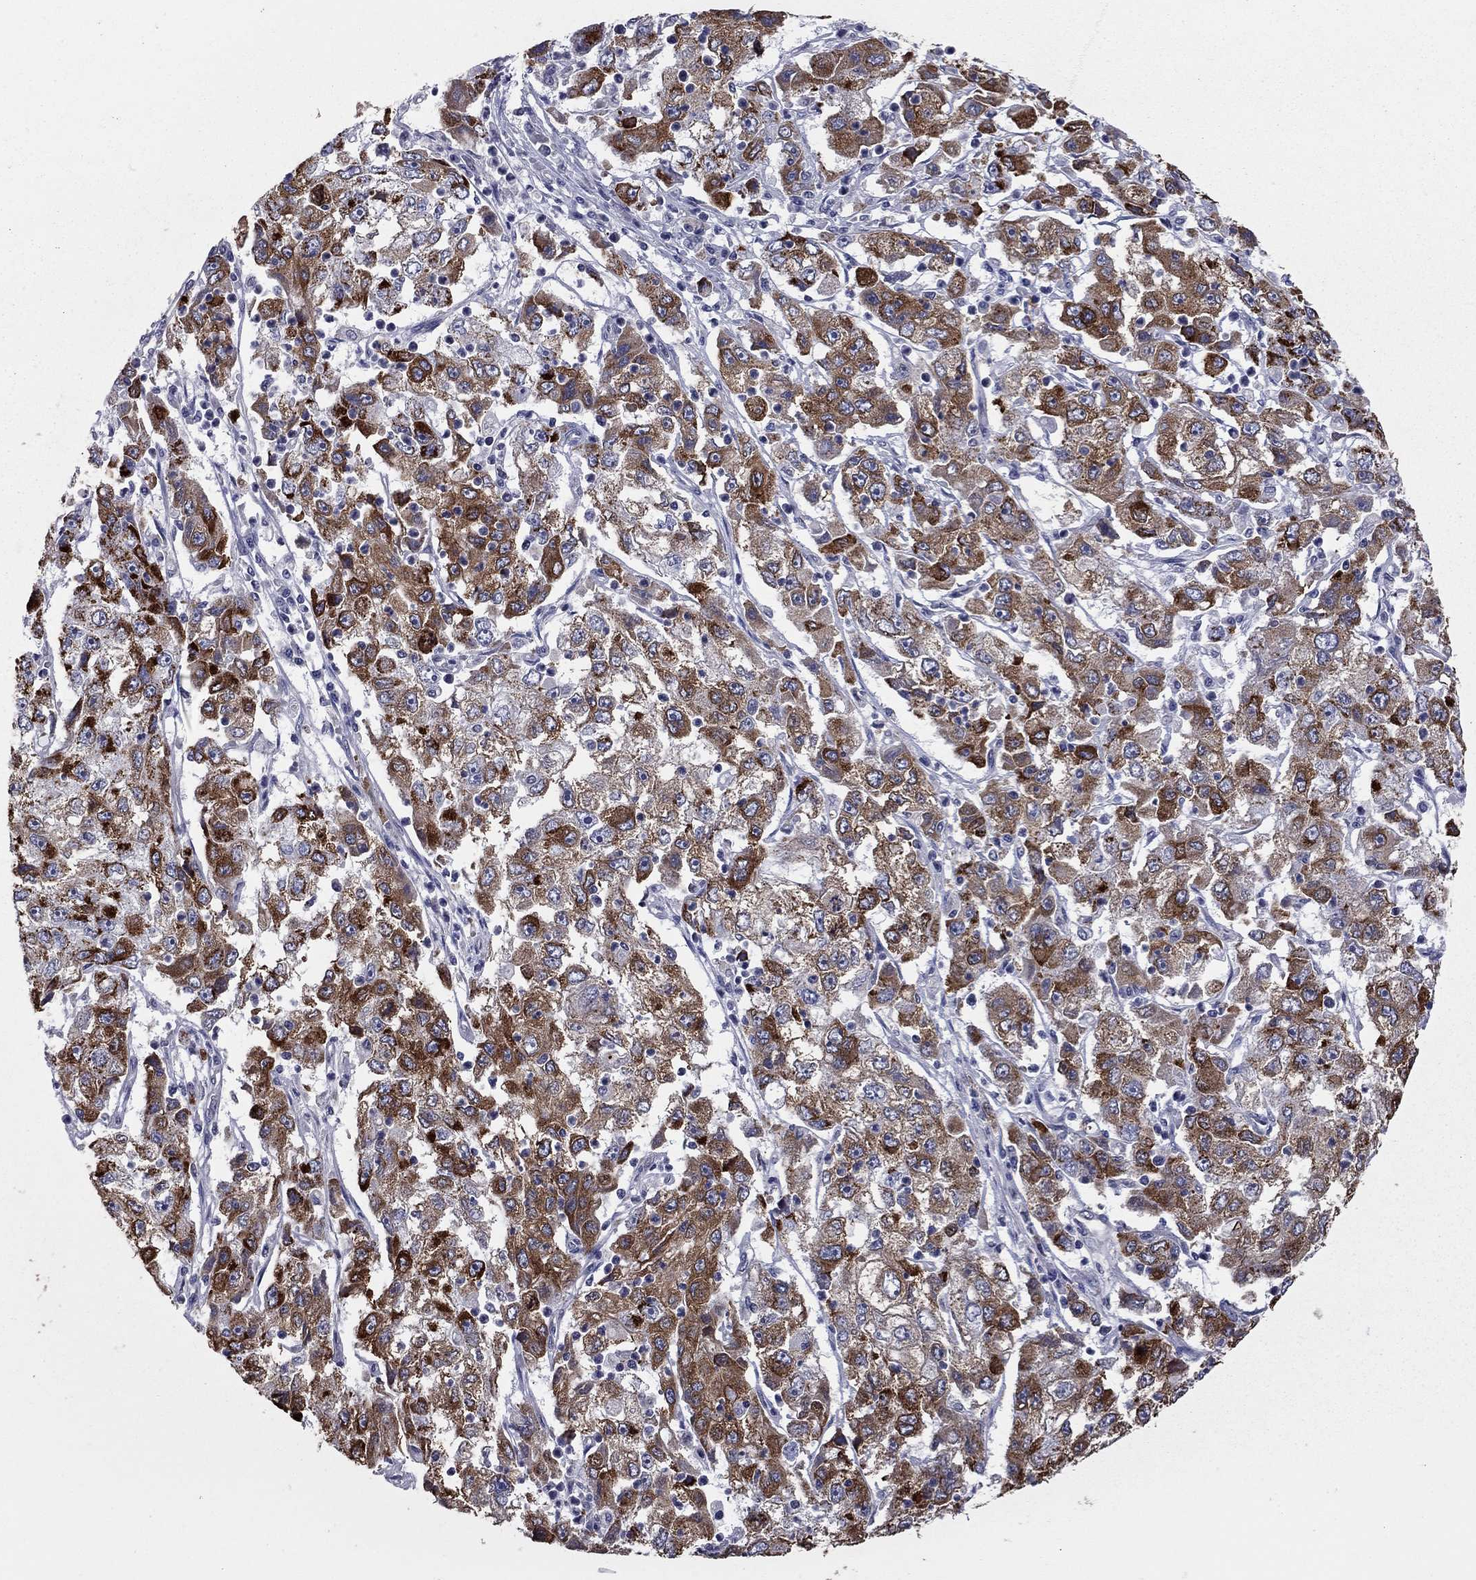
{"staining": {"intensity": "strong", "quantity": ">75%", "location": "cytoplasmic/membranous"}, "tissue": "cervical cancer", "cell_type": "Tumor cells", "image_type": "cancer", "snomed": [{"axis": "morphology", "description": "Squamous cell carcinoma, NOS"}, {"axis": "topography", "description": "Cervix"}], "caption": "Protein analysis of cervical cancer (squamous cell carcinoma) tissue demonstrates strong cytoplasmic/membranous expression in about >75% of tumor cells. The protein of interest is stained brown, and the nuclei are stained in blue (DAB (3,3'-diaminobenzidine) IHC with brightfield microscopy, high magnification).", "gene": "SHOC2", "patient": {"sex": "female", "age": 36}}